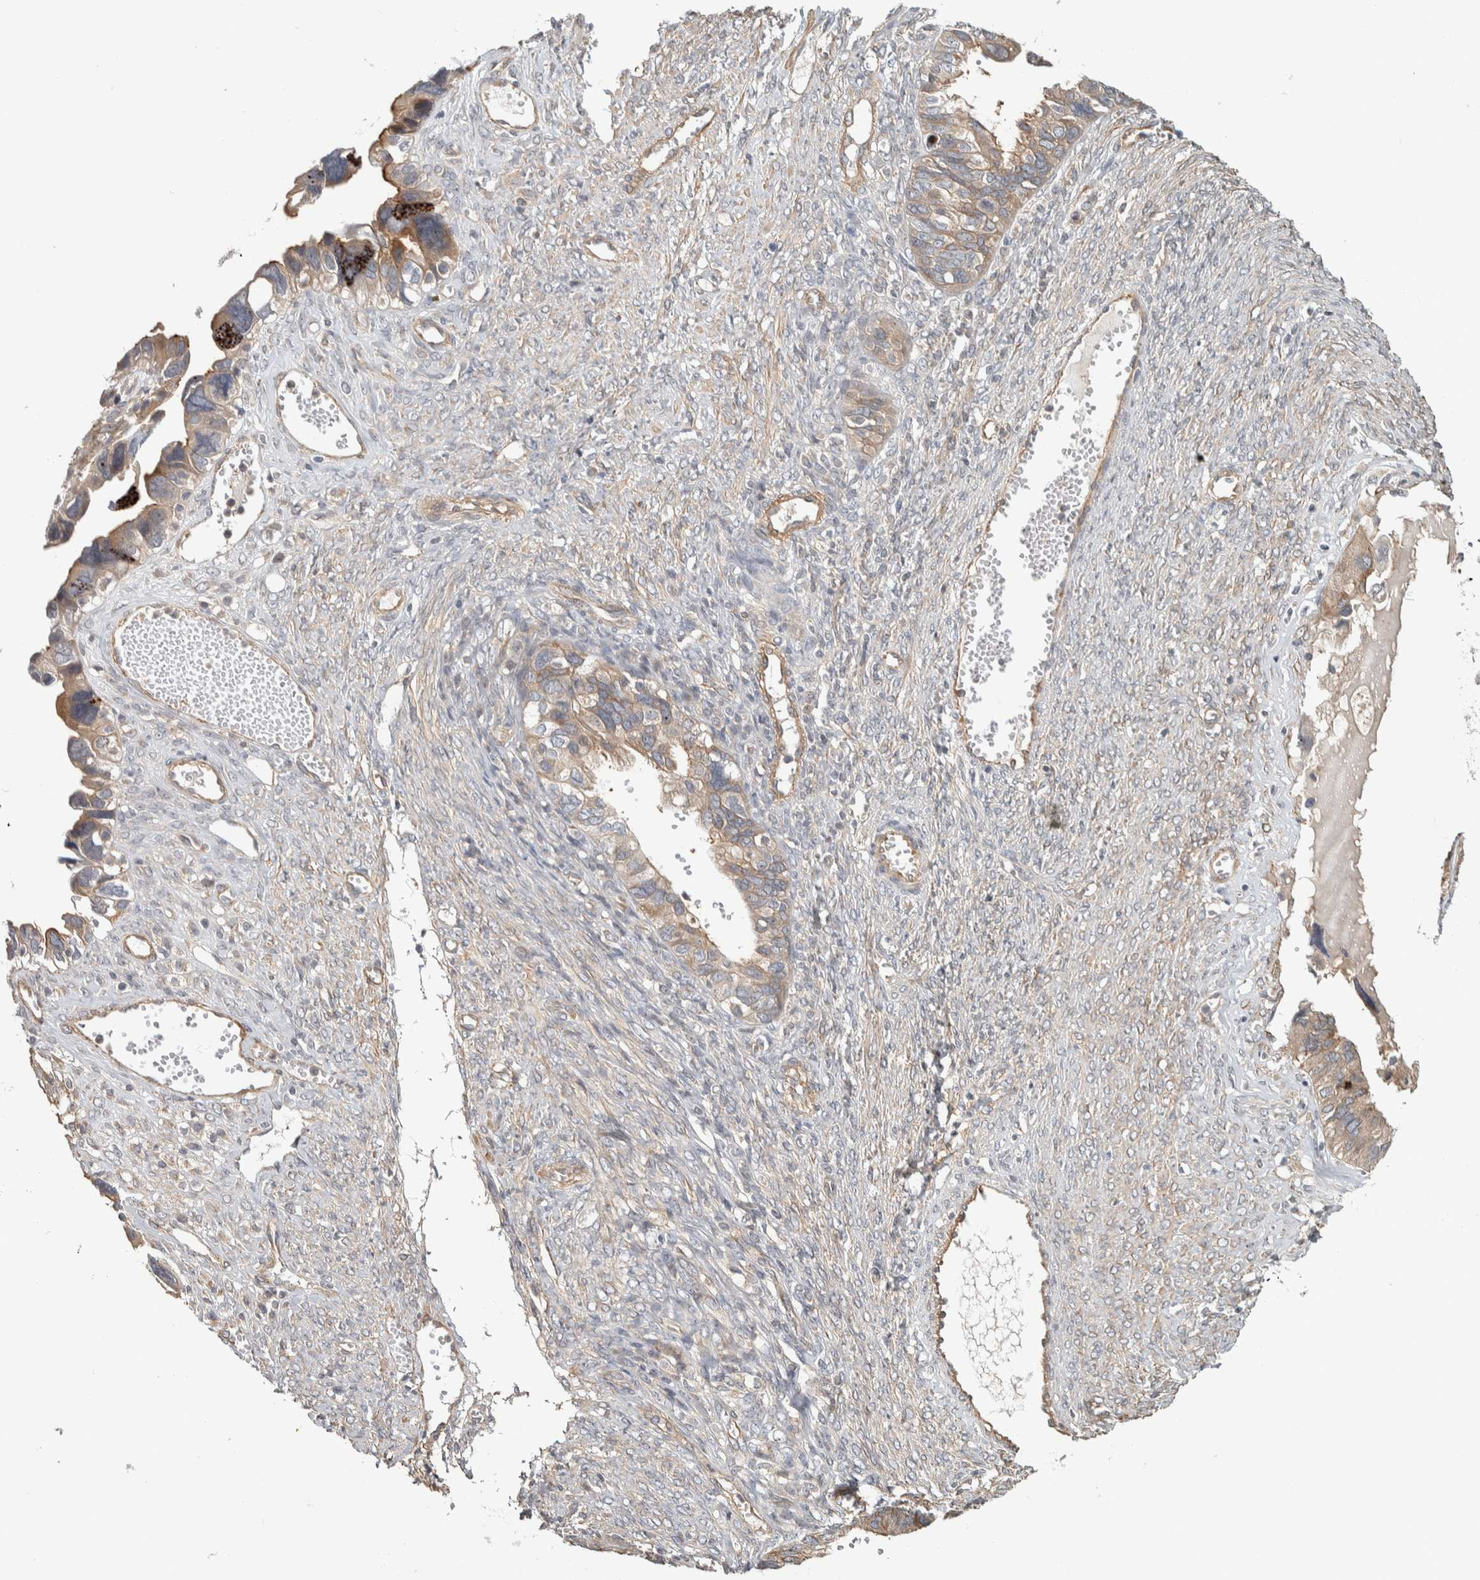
{"staining": {"intensity": "weak", "quantity": ">75%", "location": "cytoplasmic/membranous"}, "tissue": "ovarian cancer", "cell_type": "Tumor cells", "image_type": "cancer", "snomed": [{"axis": "morphology", "description": "Cystadenocarcinoma, serous, NOS"}, {"axis": "topography", "description": "Ovary"}], "caption": "Immunohistochemical staining of ovarian cancer reveals low levels of weak cytoplasmic/membranous protein expression in about >75% of tumor cells.", "gene": "CHMP4C", "patient": {"sex": "female", "age": 79}}